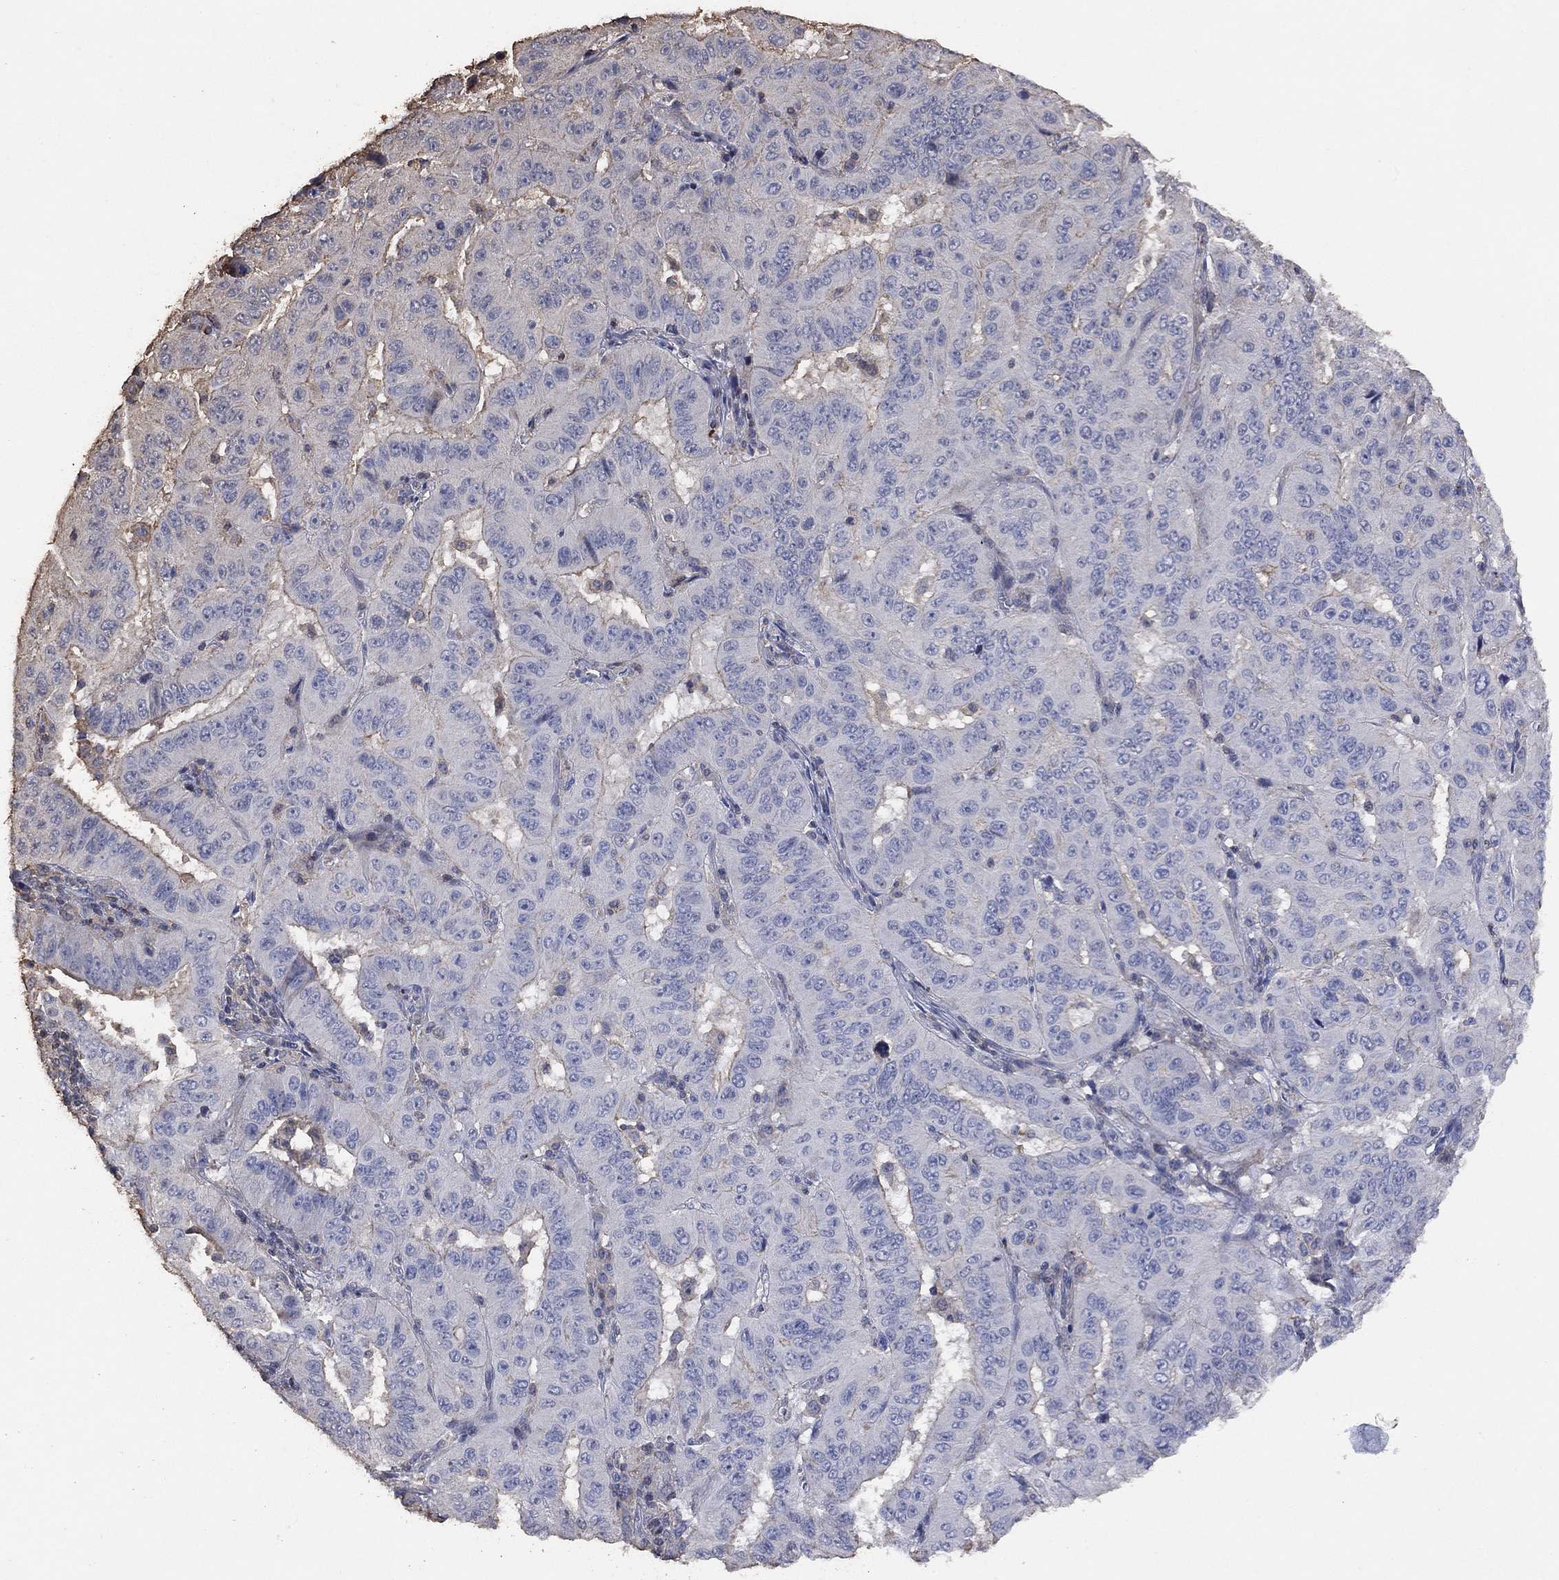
{"staining": {"intensity": "negative", "quantity": "none", "location": "none"}, "tissue": "pancreatic cancer", "cell_type": "Tumor cells", "image_type": "cancer", "snomed": [{"axis": "morphology", "description": "Adenocarcinoma, NOS"}, {"axis": "topography", "description": "Pancreas"}], "caption": "The image reveals no staining of tumor cells in pancreatic cancer (adenocarcinoma).", "gene": "ADPRHL1", "patient": {"sex": "male", "age": 63}}